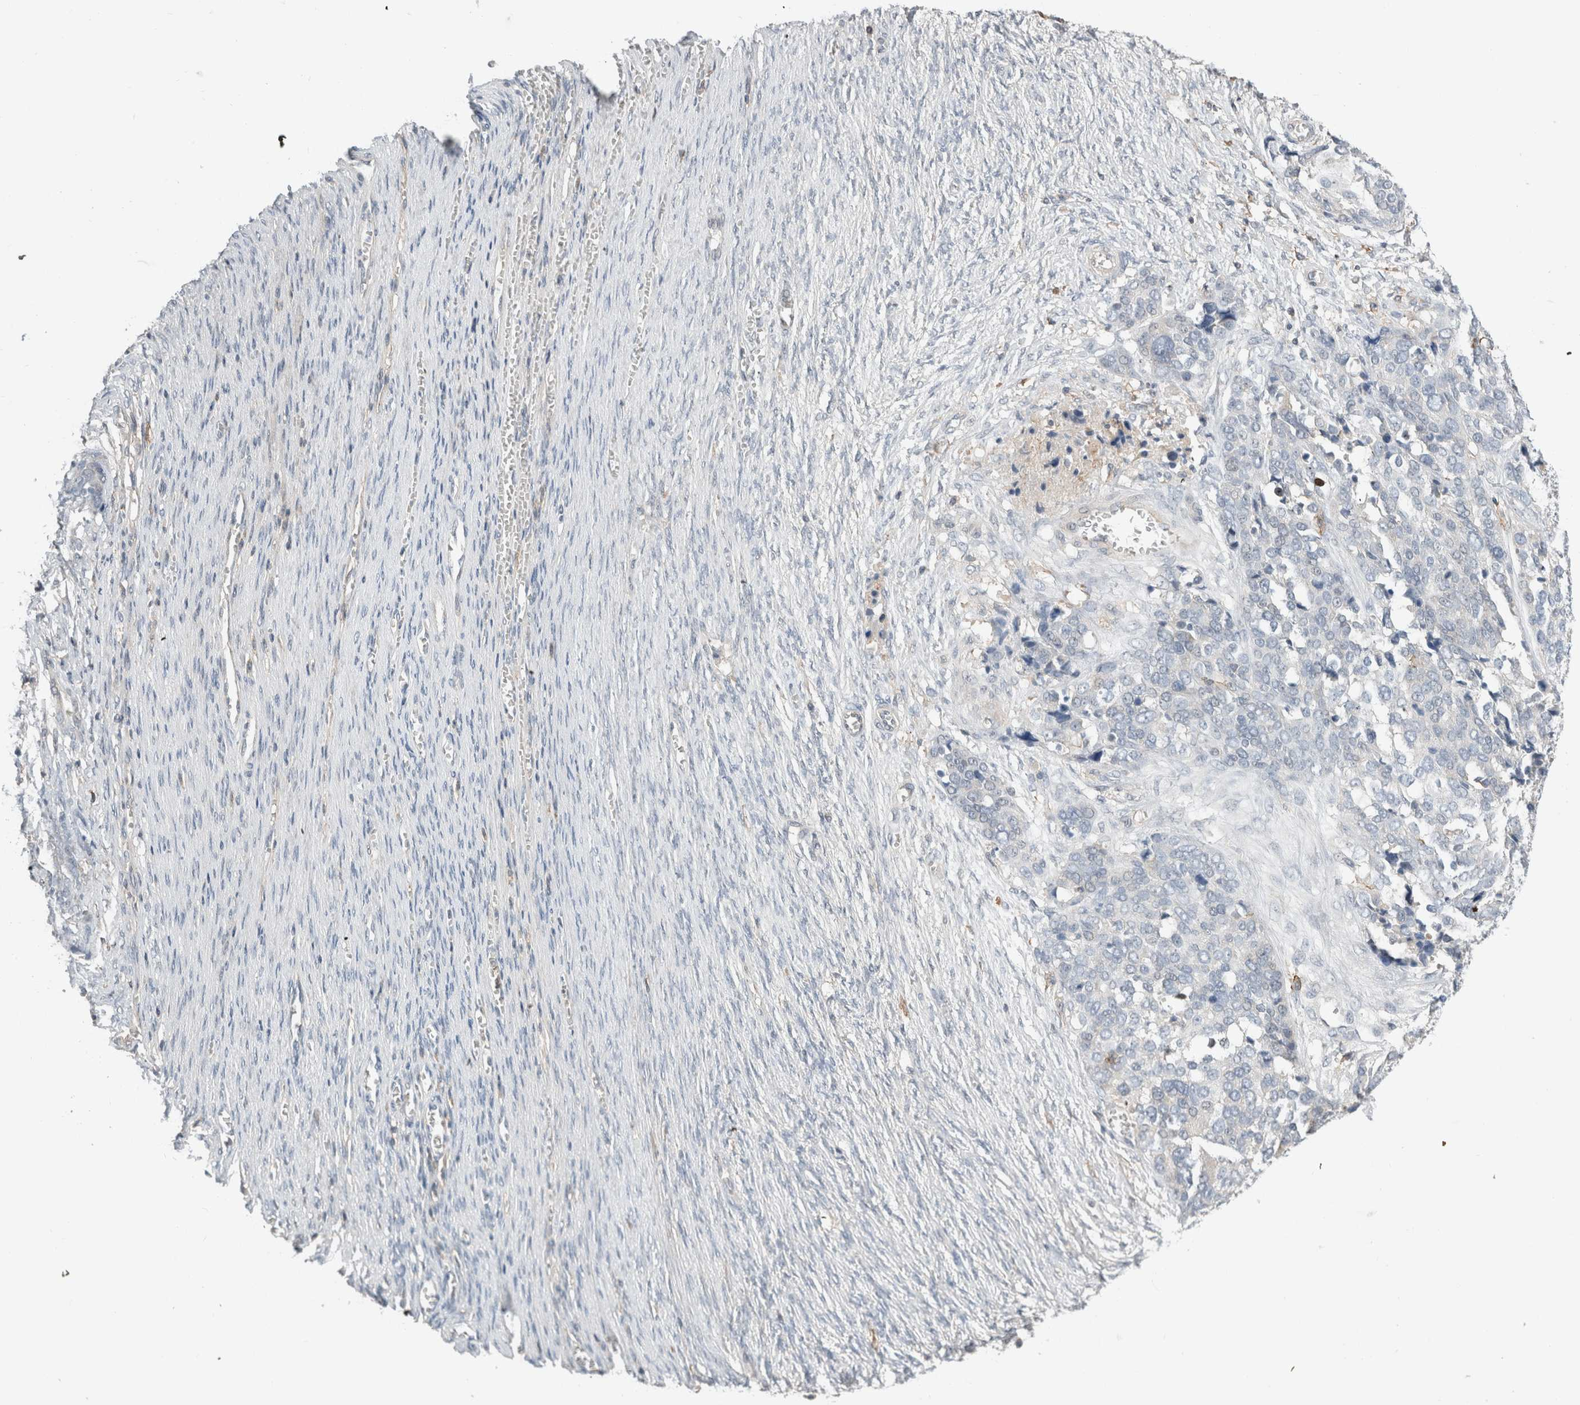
{"staining": {"intensity": "negative", "quantity": "none", "location": "none"}, "tissue": "ovarian cancer", "cell_type": "Tumor cells", "image_type": "cancer", "snomed": [{"axis": "morphology", "description": "Cystadenocarcinoma, serous, NOS"}, {"axis": "topography", "description": "Ovary"}], "caption": "The photomicrograph reveals no staining of tumor cells in ovarian cancer.", "gene": "ERCC6L2", "patient": {"sex": "female", "age": 44}}